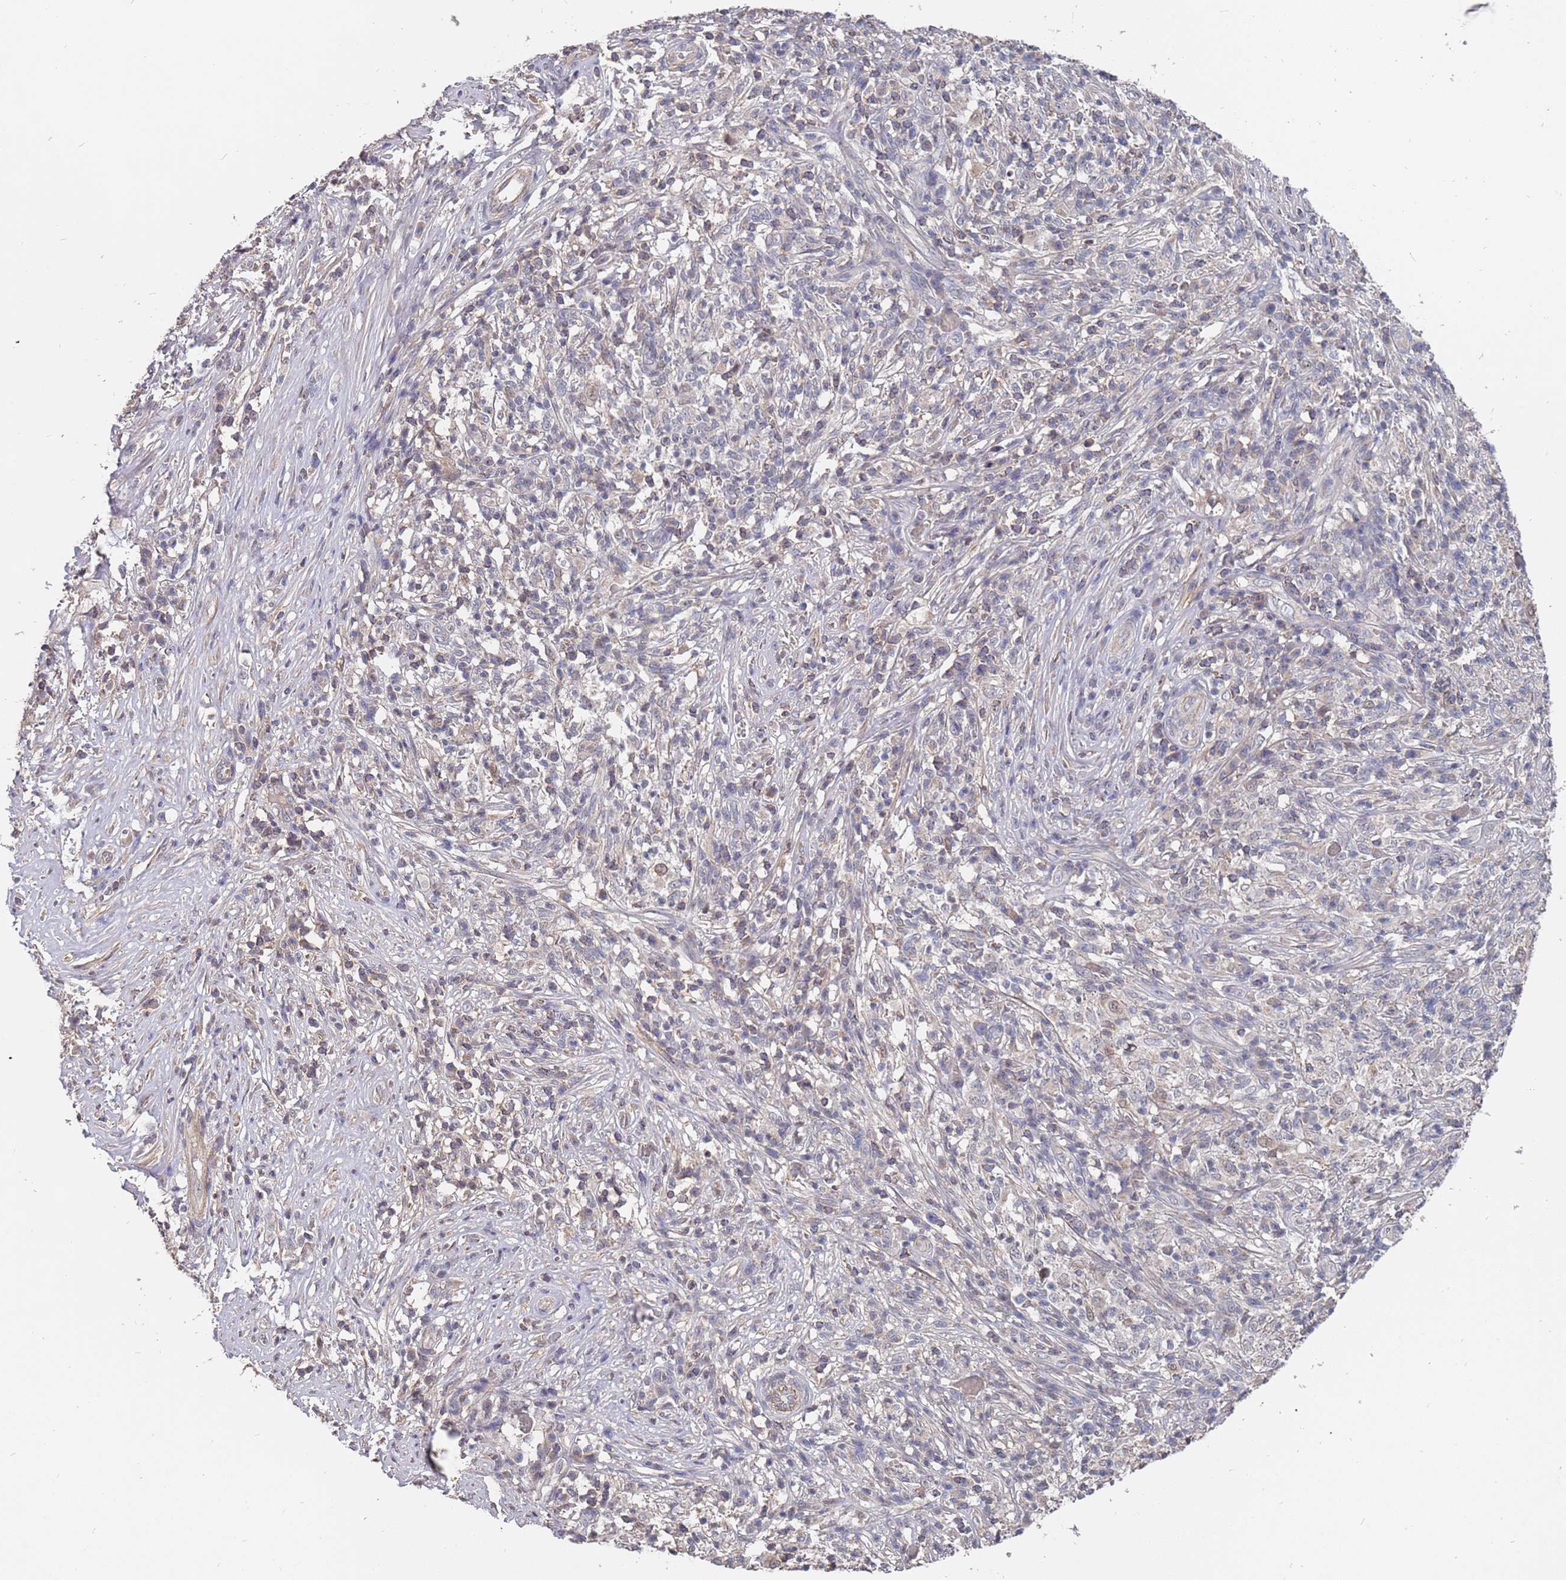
{"staining": {"intensity": "negative", "quantity": "none", "location": "none"}, "tissue": "melanoma", "cell_type": "Tumor cells", "image_type": "cancer", "snomed": [{"axis": "morphology", "description": "Malignant melanoma, NOS"}, {"axis": "topography", "description": "Skin"}], "caption": "High power microscopy image of an immunohistochemistry (IHC) image of melanoma, revealing no significant staining in tumor cells. Nuclei are stained in blue.", "gene": "TCEANC2", "patient": {"sex": "male", "age": 66}}